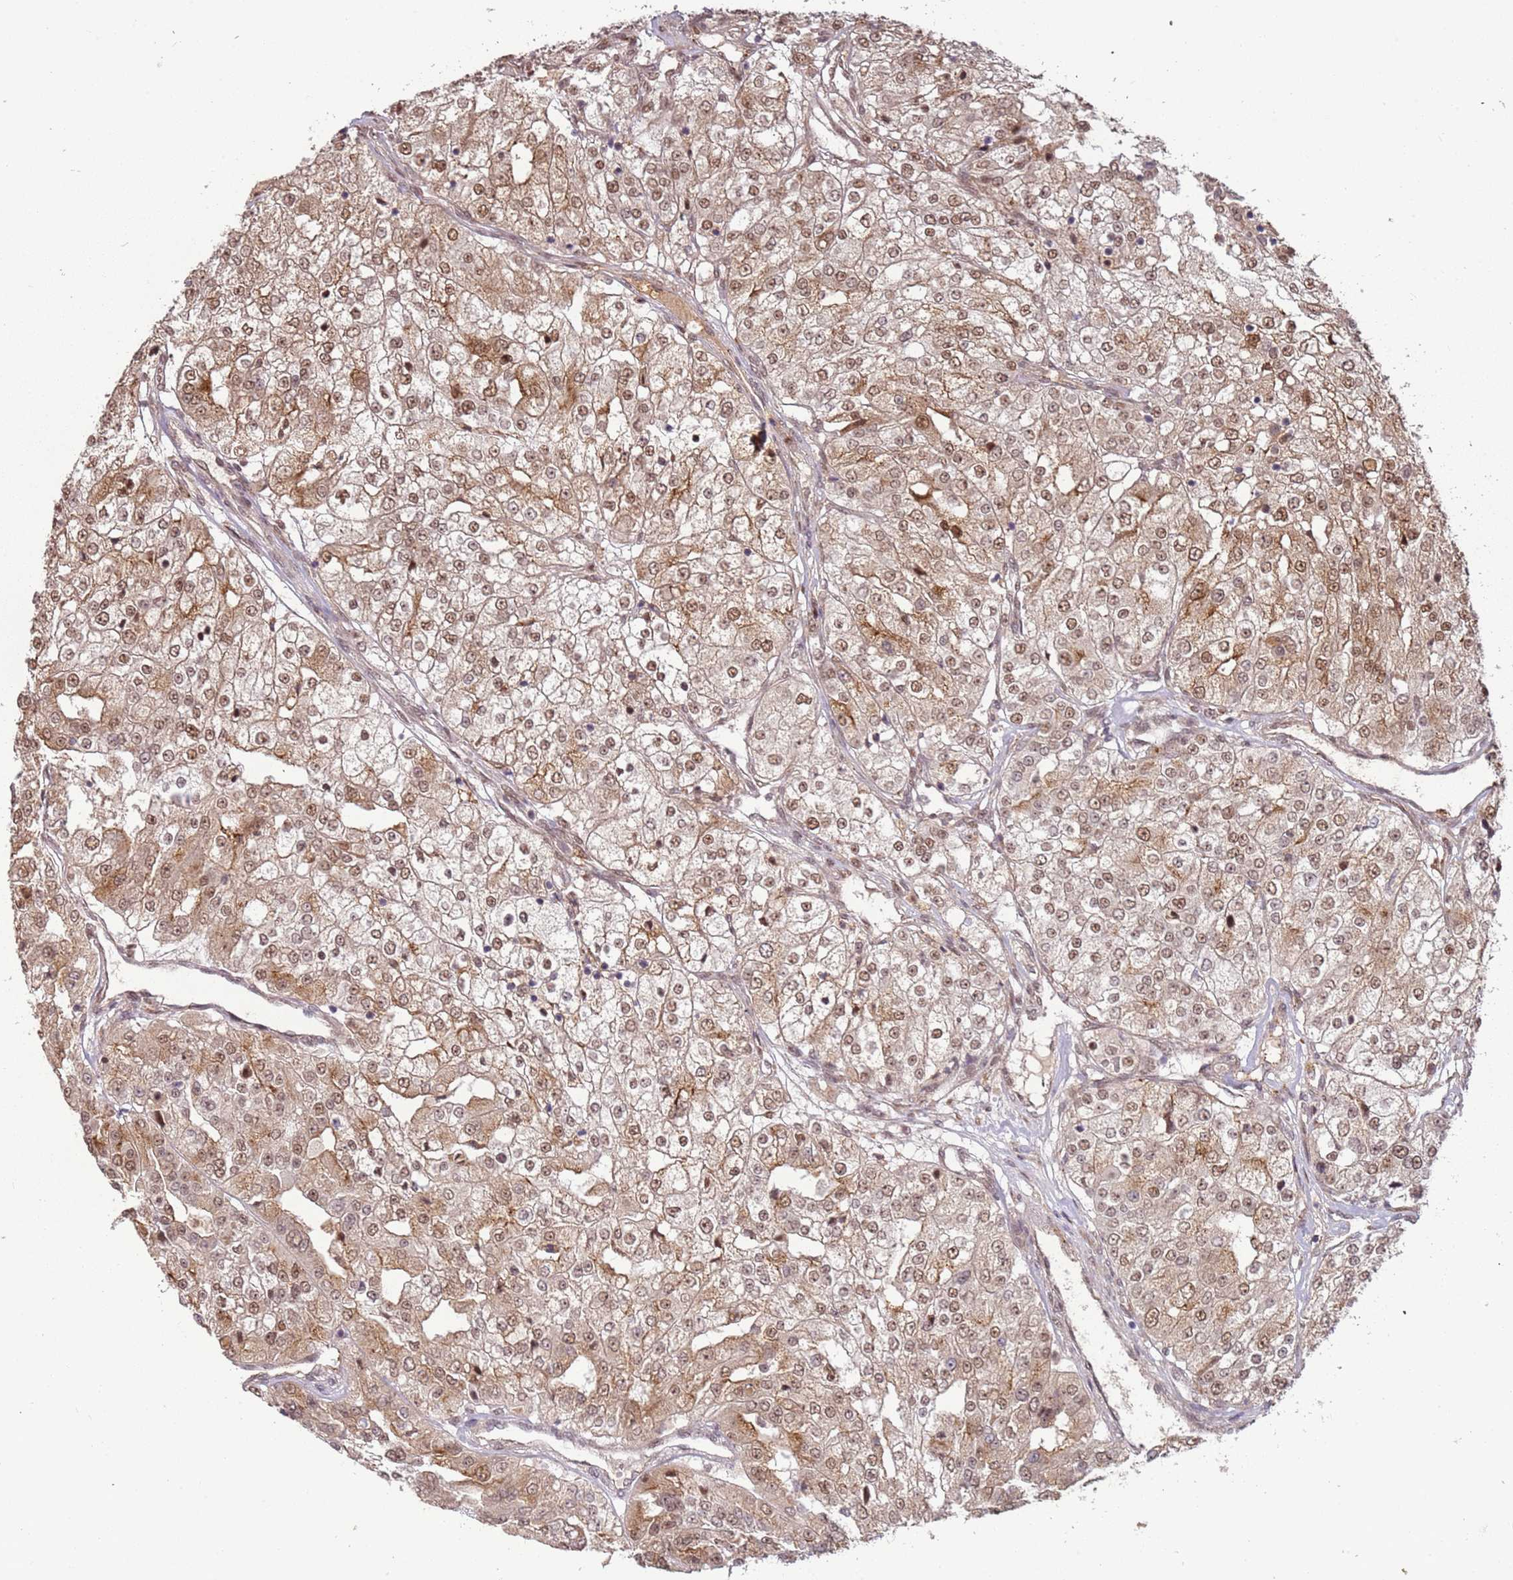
{"staining": {"intensity": "moderate", "quantity": ">75%", "location": "cytoplasmic/membranous,nuclear"}, "tissue": "renal cancer", "cell_type": "Tumor cells", "image_type": "cancer", "snomed": [{"axis": "morphology", "description": "Adenocarcinoma, NOS"}, {"axis": "topography", "description": "Kidney"}], "caption": "This image demonstrates IHC staining of human renal cancer, with medium moderate cytoplasmic/membranous and nuclear positivity in about >75% of tumor cells.", "gene": "POLR3H", "patient": {"sex": "female", "age": 63}}